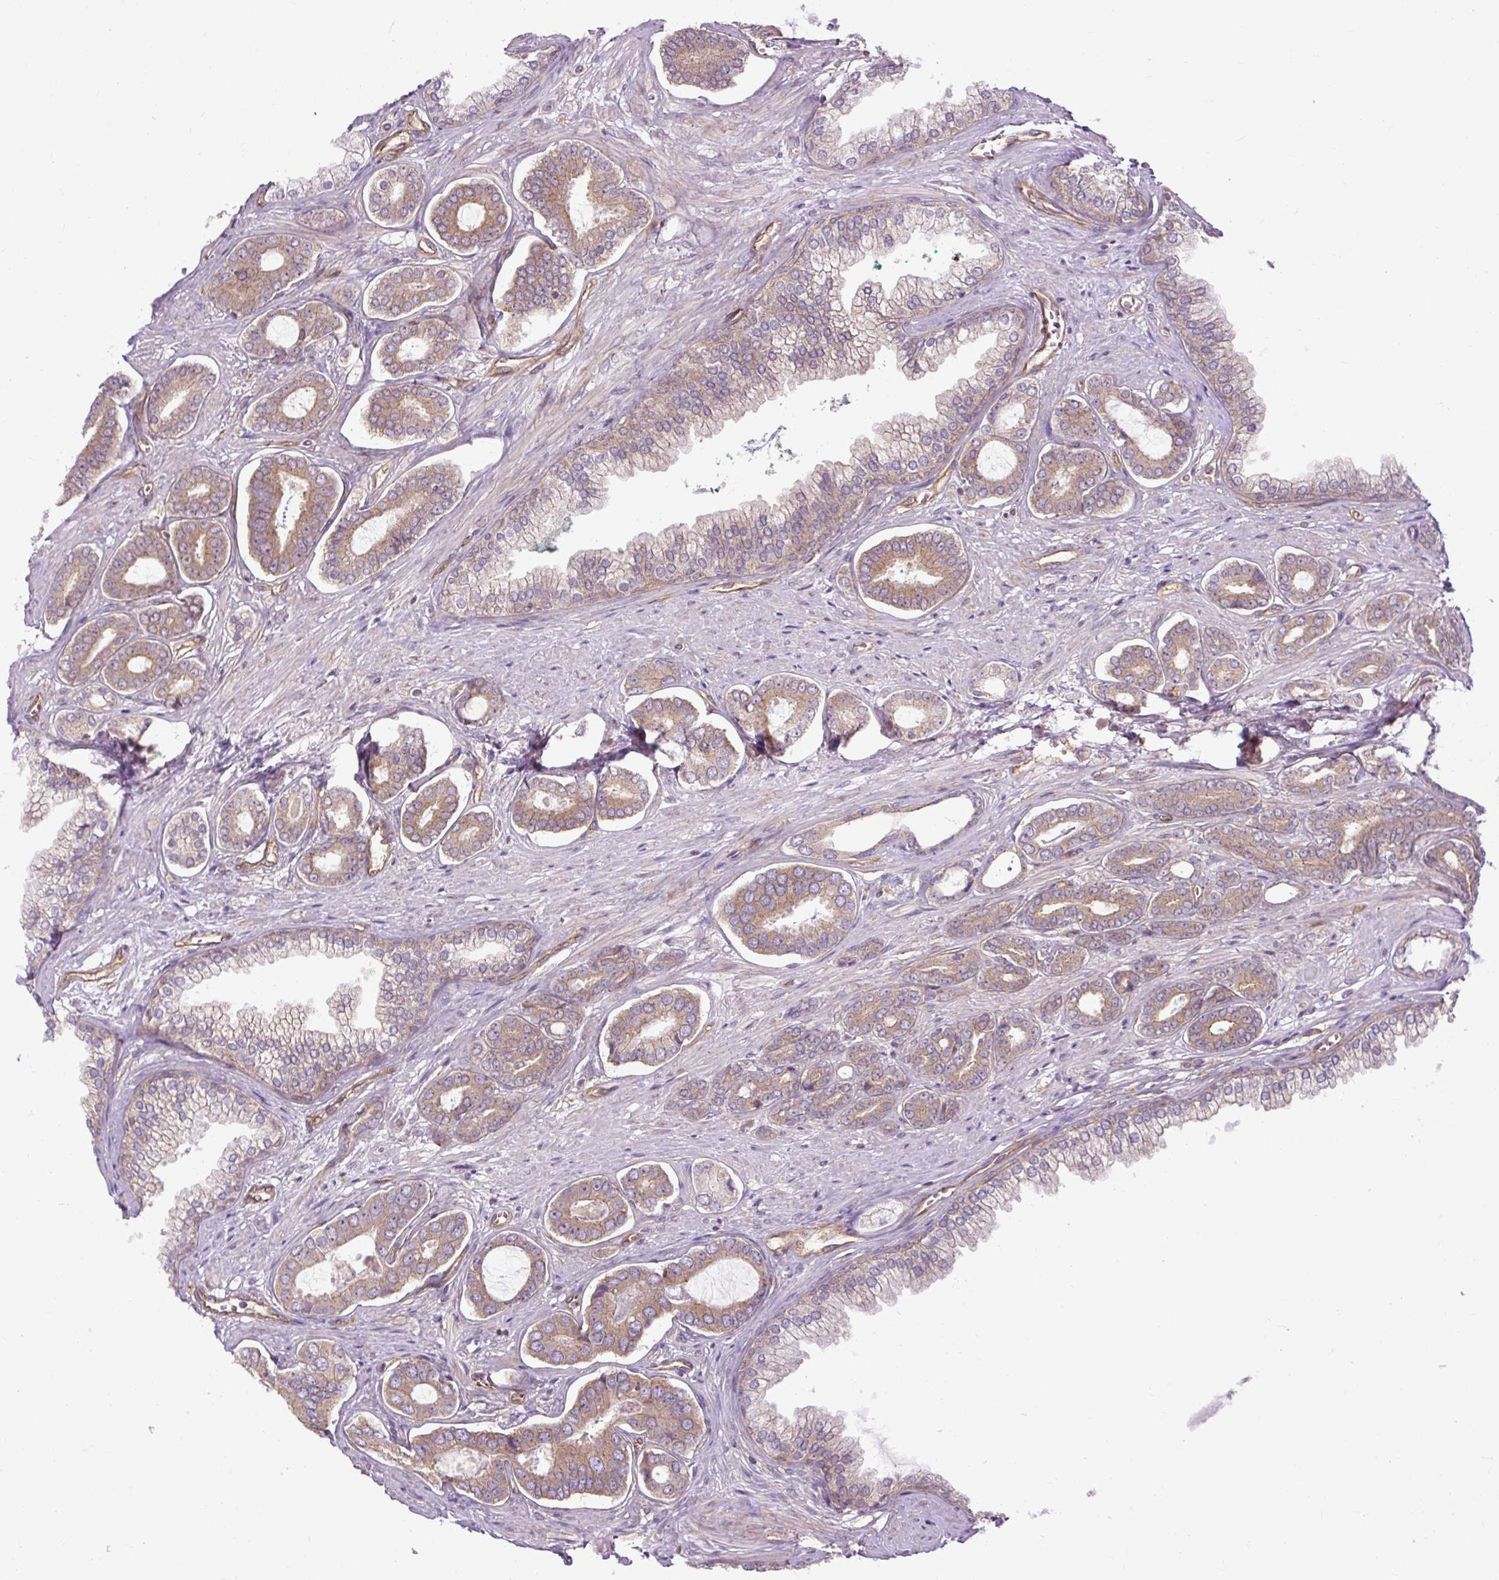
{"staining": {"intensity": "moderate", "quantity": ">75%", "location": "cytoplasmic/membranous"}, "tissue": "prostate cancer", "cell_type": "Tumor cells", "image_type": "cancer", "snomed": [{"axis": "morphology", "description": "Adenocarcinoma, NOS"}, {"axis": "topography", "description": "Prostate and seminal vesicle, NOS"}], "caption": "Prostate adenocarcinoma was stained to show a protein in brown. There is medium levels of moderate cytoplasmic/membranous staining in approximately >75% of tumor cells.", "gene": "CCDC93", "patient": {"sex": "male", "age": 76}}